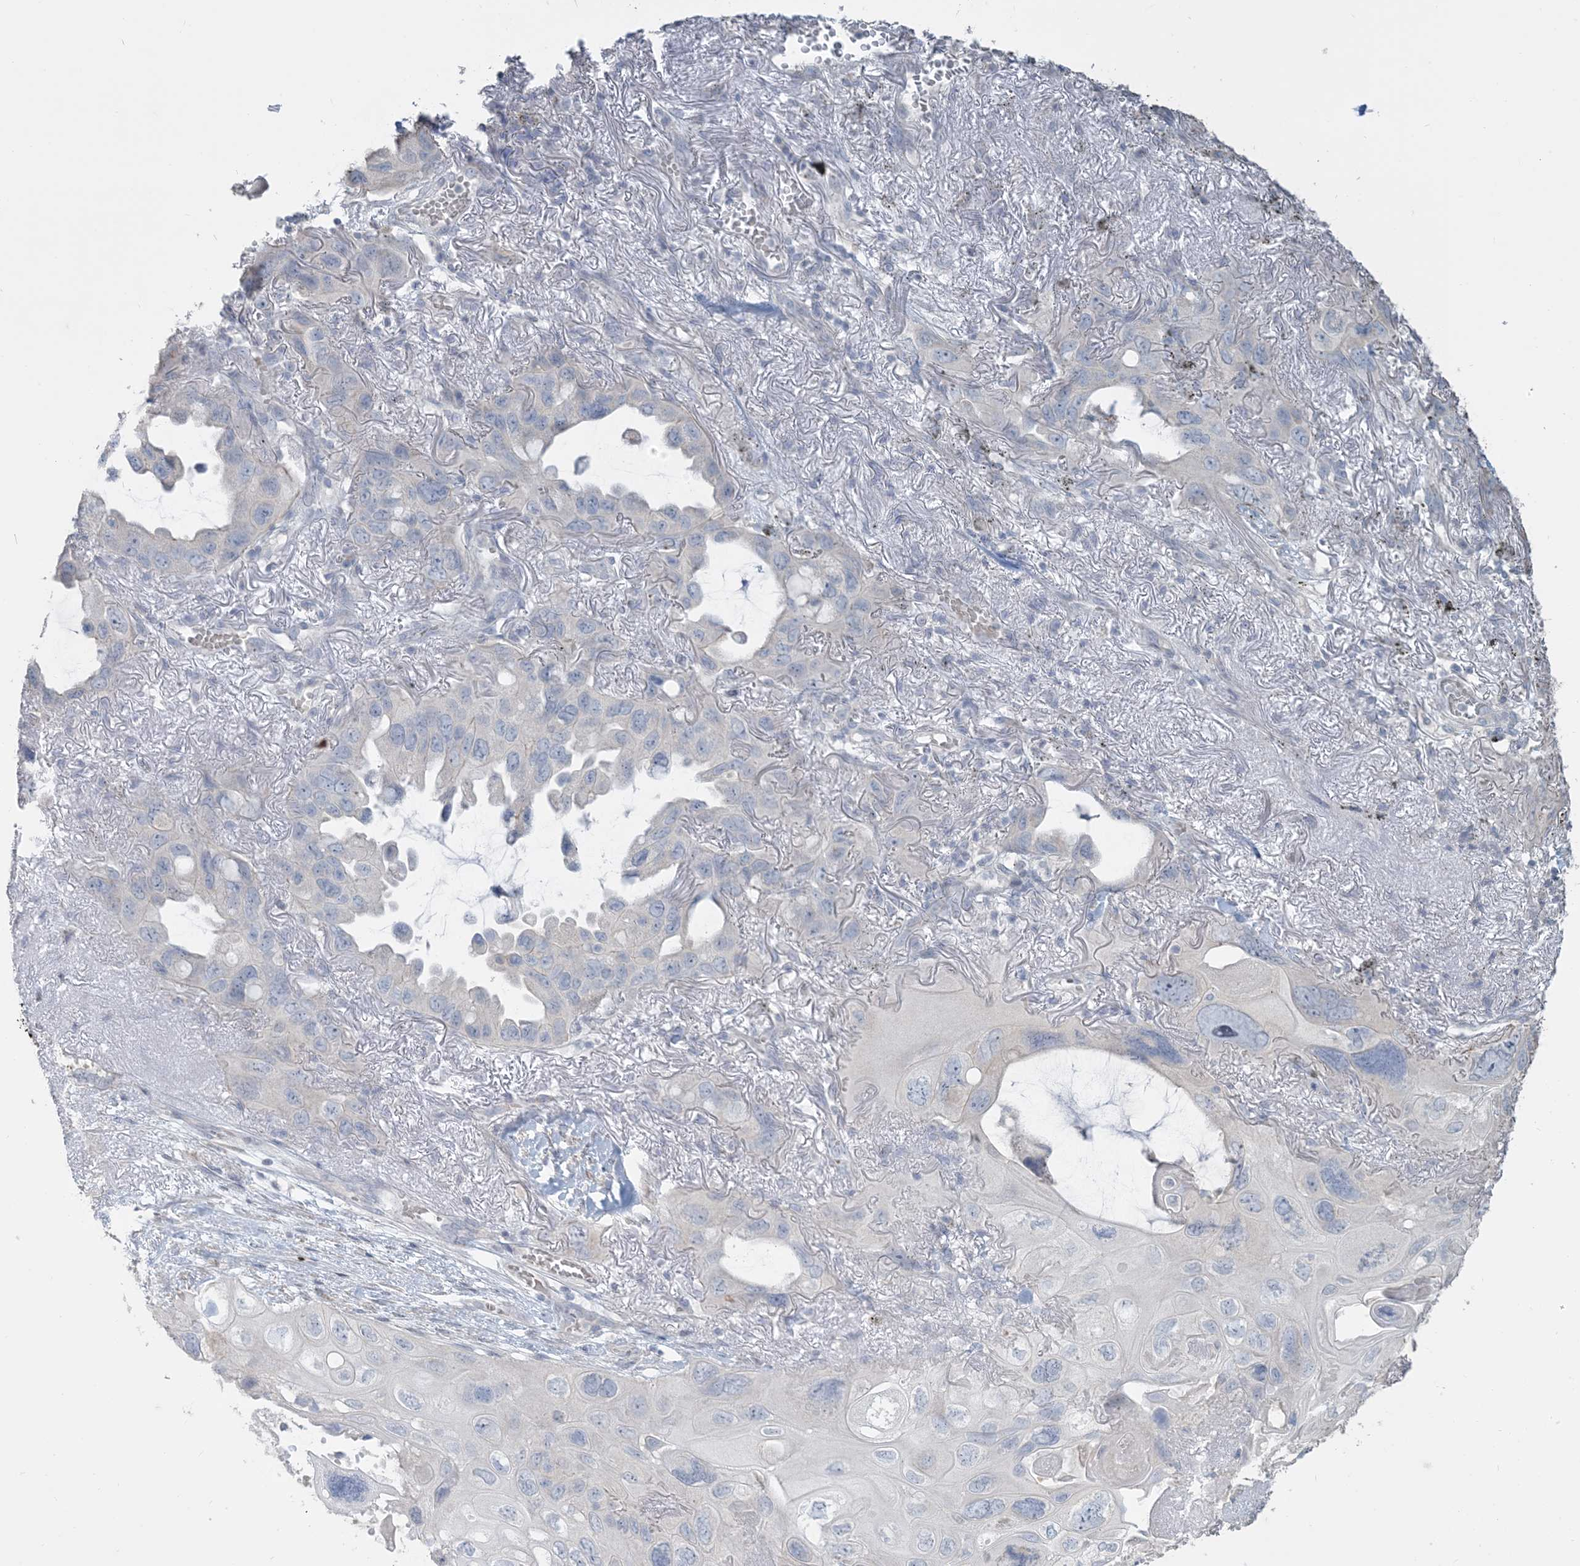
{"staining": {"intensity": "negative", "quantity": "none", "location": "none"}, "tissue": "lung cancer", "cell_type": "Tumor cells", "image_type": "cancer", "snomed": [{"axis": "morphology", "description": "Squamous cell carcinoma, NOS"}, {"axis": "topography", "description": "Lung"}], "caption": "Protein analysis of lung squamous cell carcinoma shows no significant expression in tumor cells.", "gene": "NPHS2", "patient": {"sex": "female", "age": 73}}